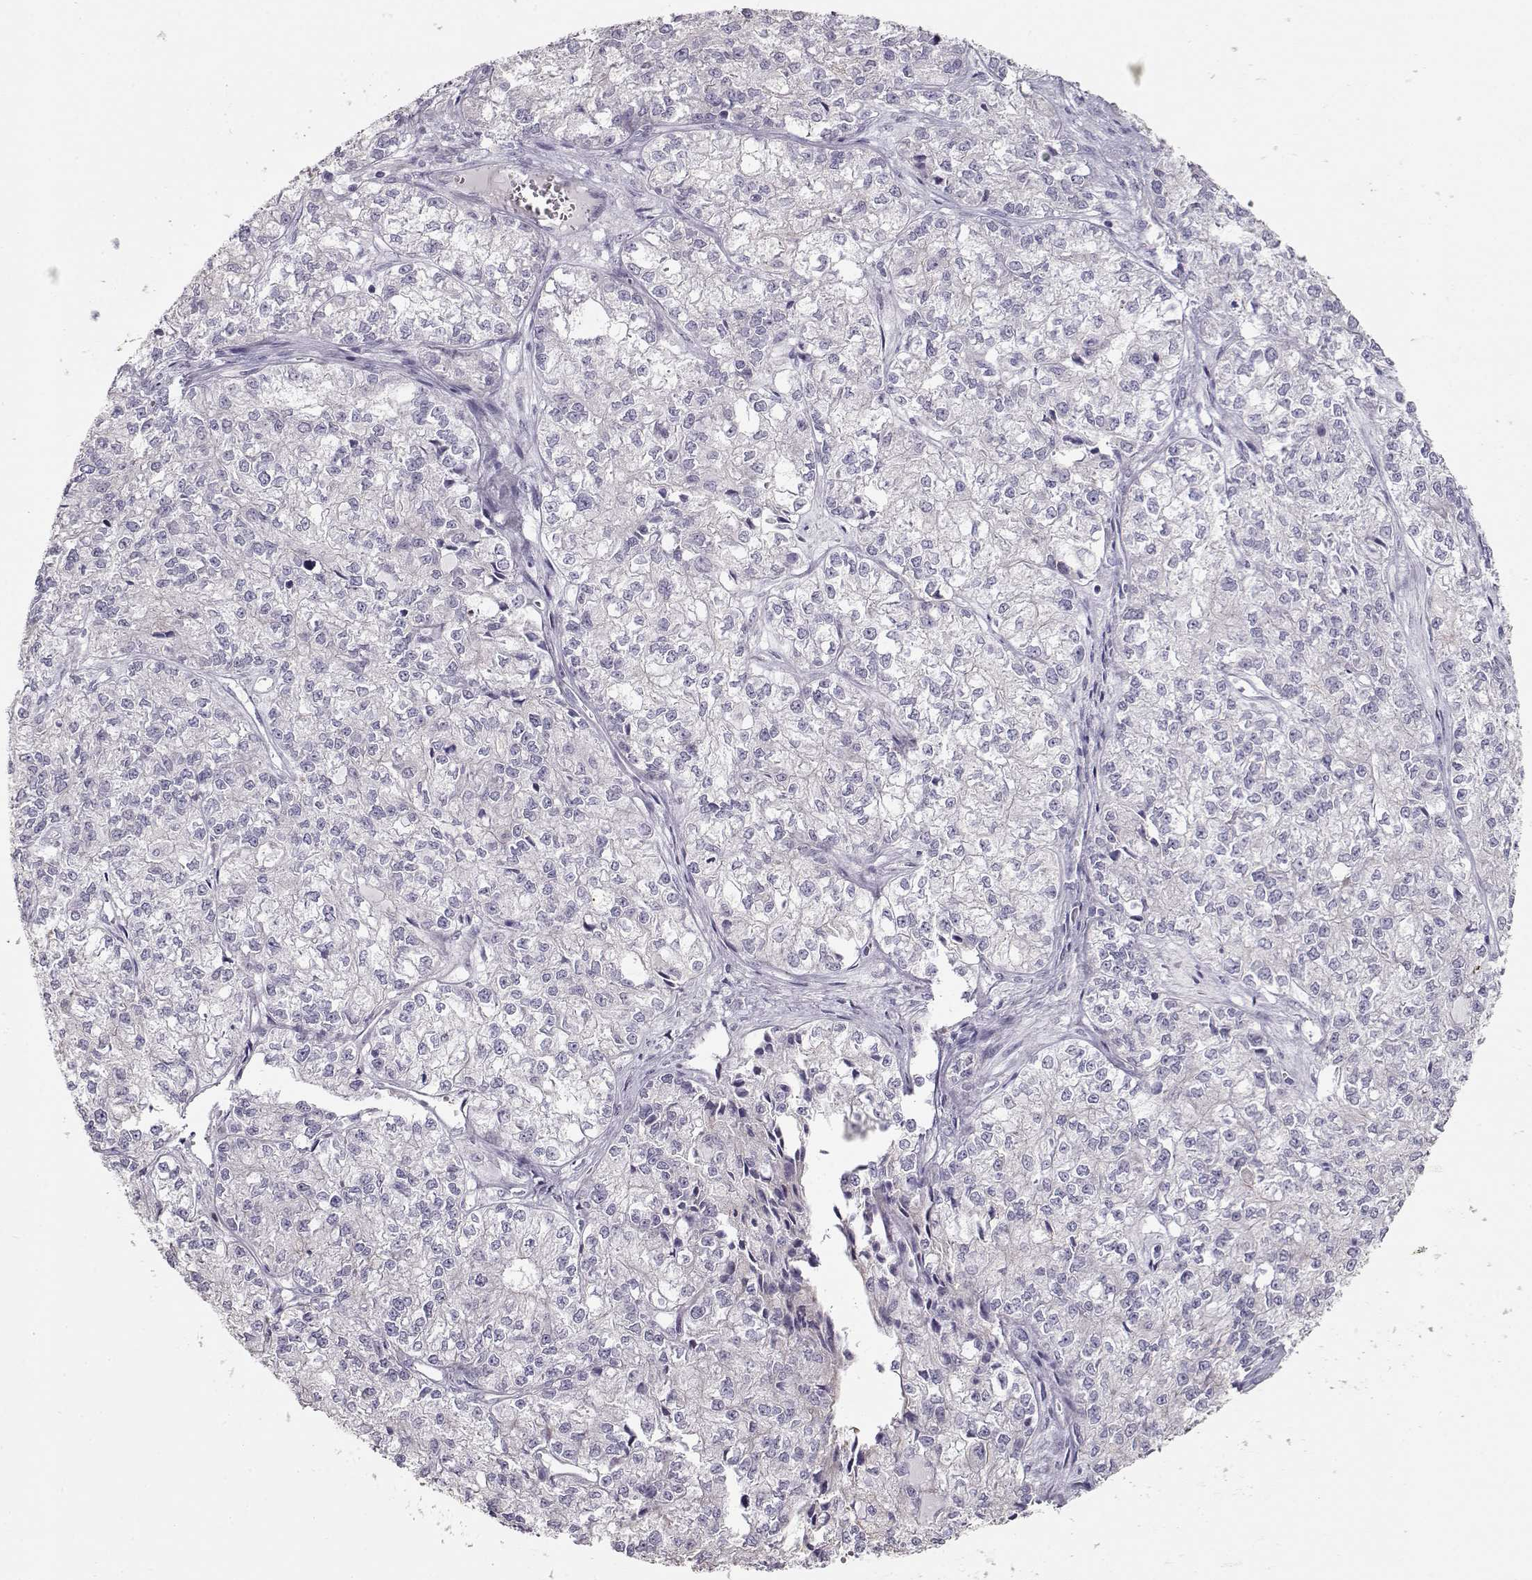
{"staining": {"intensity": "negative", "quantity": "none", "location": "none"}, "tissue": "ovarian cancer", "cell_type": "Tumor cells", "image_type": "cancer", "snomed": [{"axis": "morphology", "description": "Carcinoma, endometroid"}, {"axis": "topography", "description": "Ovary"}], "caption": "Immunohistochemistry (IHC) micrograph of neoplastic tissue: endometroid carcinoma (ovarian) stained with DAB demonstrates no significant protein expression in tumor cells.", "gene": "S100B", "patient": {"sex": "female", "age": 64}}